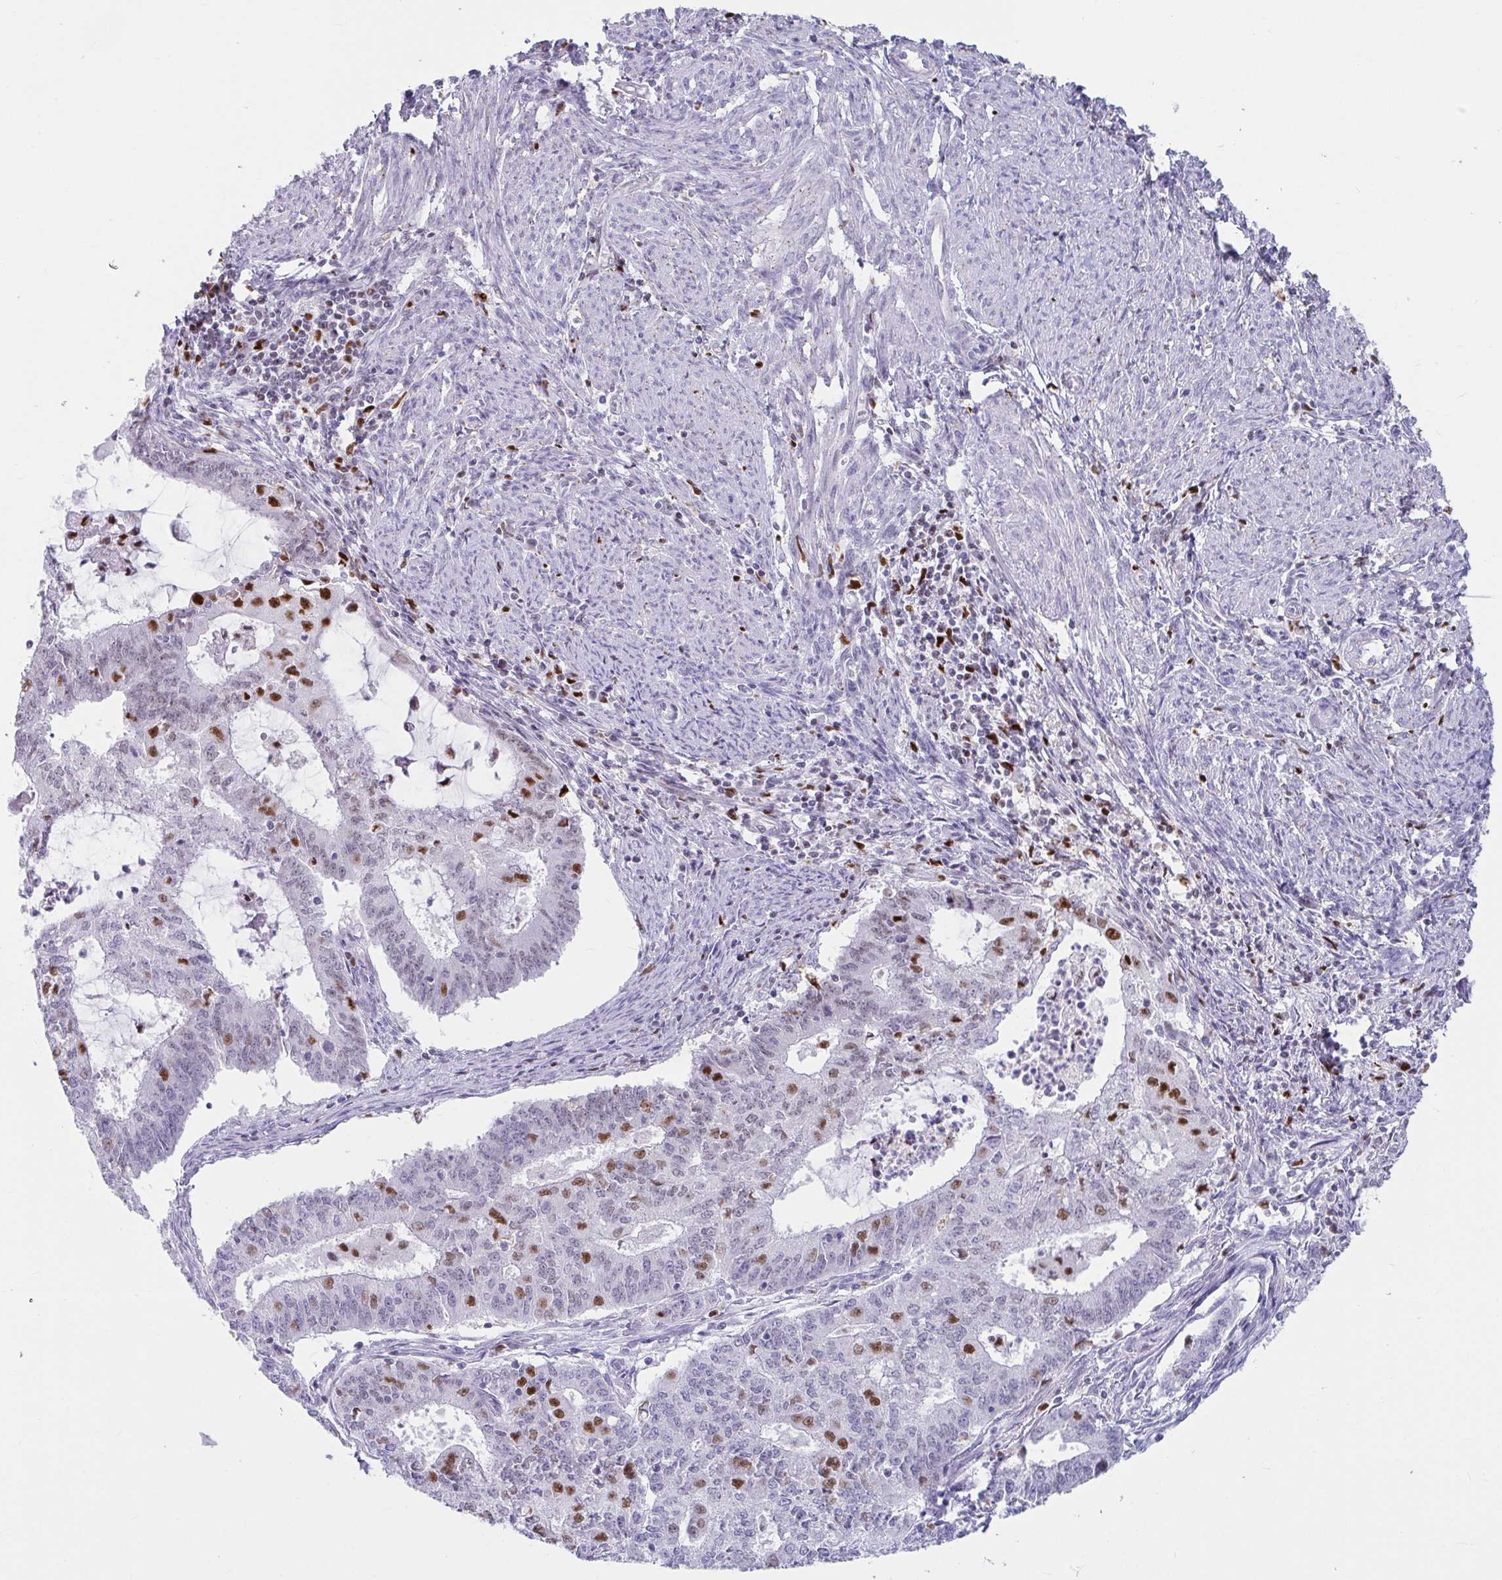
{"staining": {"intensity": "moderate", "quantity": "<25%", "location": "nuclear"}, "tissue": "endometrial cancer", "cell_type": "Tumor cells", "image_type": "cancer", "snomed": [{"axis": "morphology", "description": "Adenocarcinoma, NOS"}, {"axis": "topography", "description": "Endometrium"}], "caption": "Endometrial cancer (adenocarcinoma) stained for a protein demonstrates moderate nuclear positivity in tumor cells. The protein of interest is stained brown, and the nuclei are stained in blue (DAB IHC with brightfield microscopy, high magnification).", "gene": "ZNF586", "patient": {"sex": "female", "age": 61}}